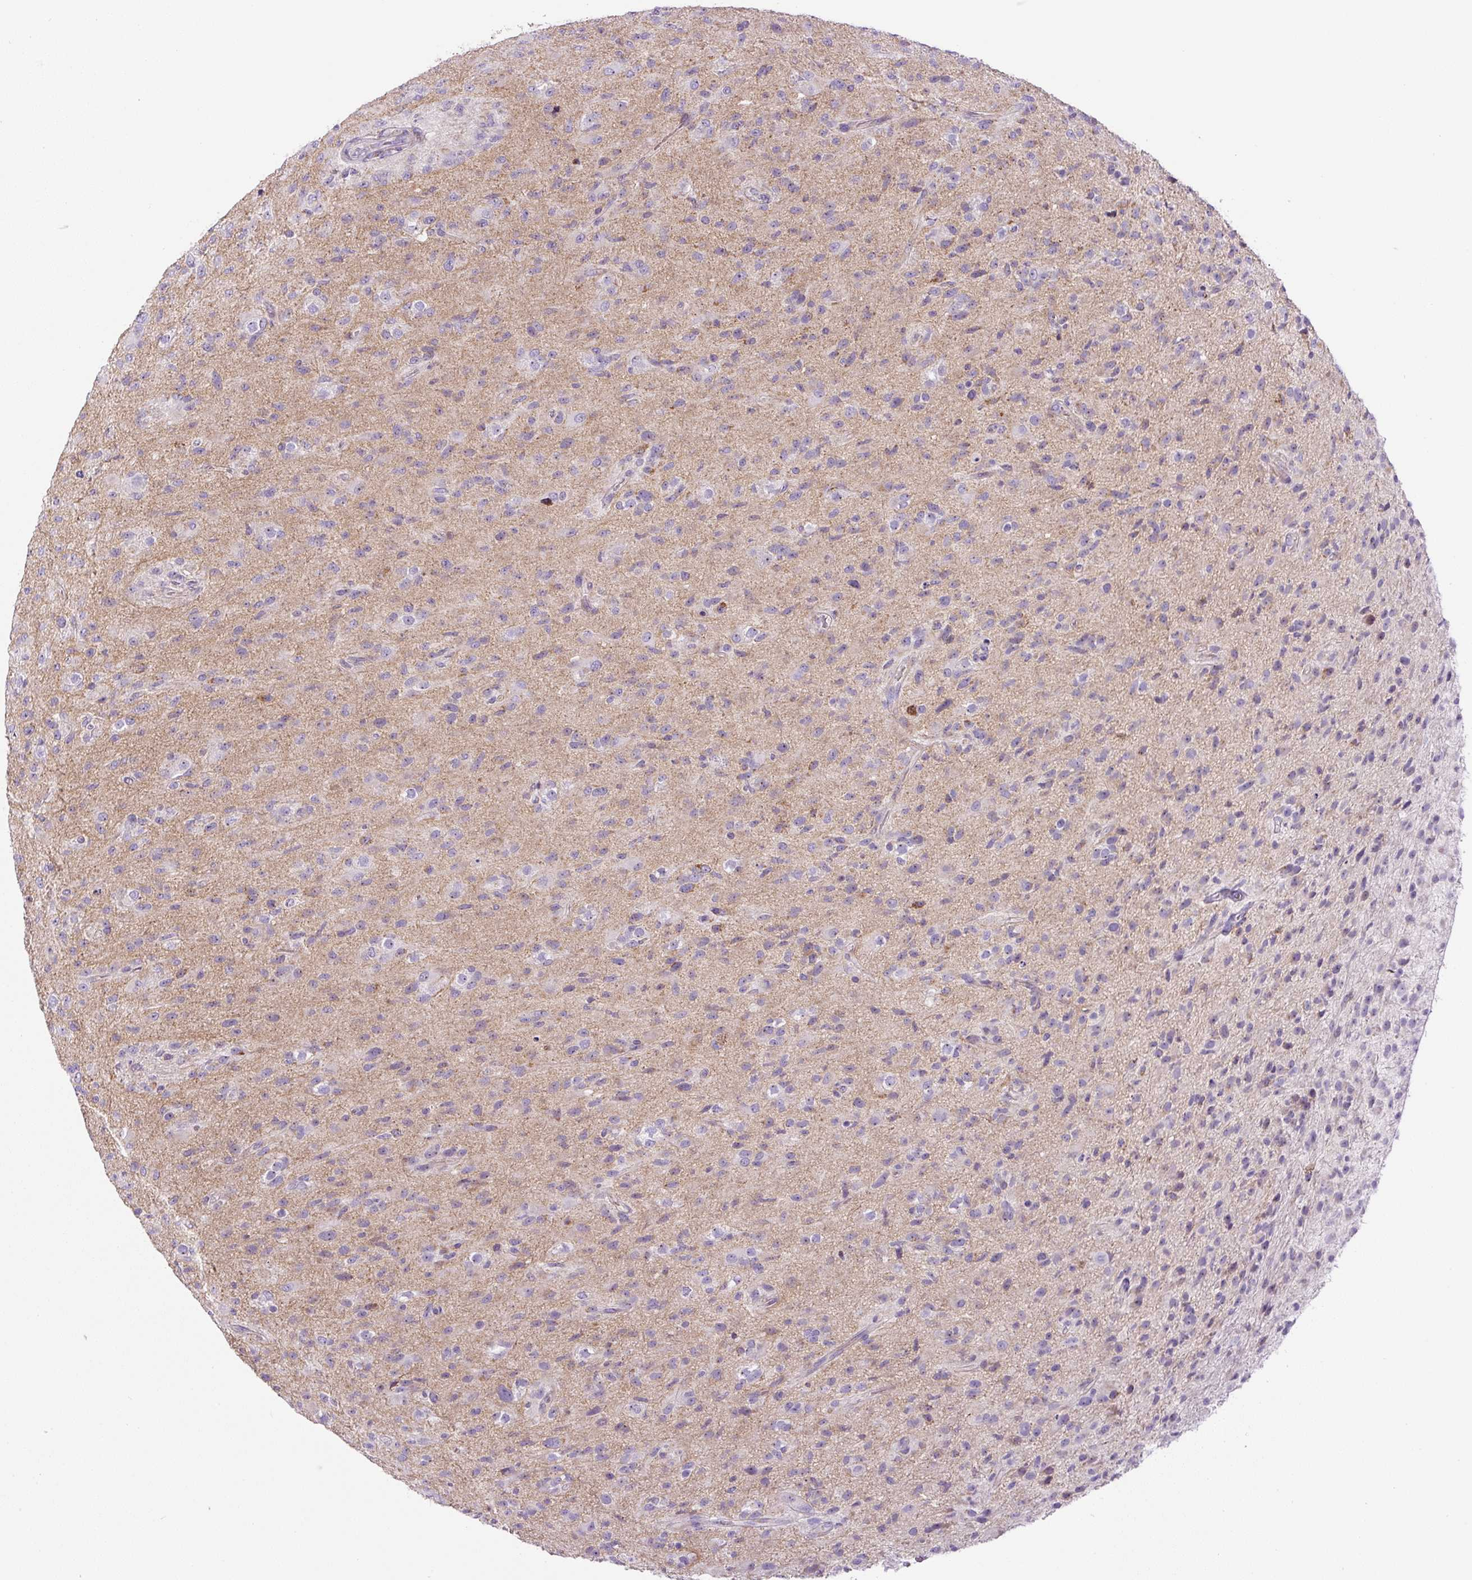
{"staining": {"intensity": "negative", "quantity": "none", "location": "none"}, "tissue": "glioma", "cell_type": "Tumor cells", "image_type": "cancer", "snomed": [{"axis": "morphology", "description": "Glioma, malignant, Low grade"}, {"axis": "topography", "description": "Brain"}], "caption": "Tumor cells are negative for brown protein staining in malignant glioma (low-grade). (DAB (3,3'-diaminobenzidine) immunohistochemistry visualized using brightfield microscopy, high magnification).", "gene": "ZNF596", "patient": {"sex": "male", "age": 65}}